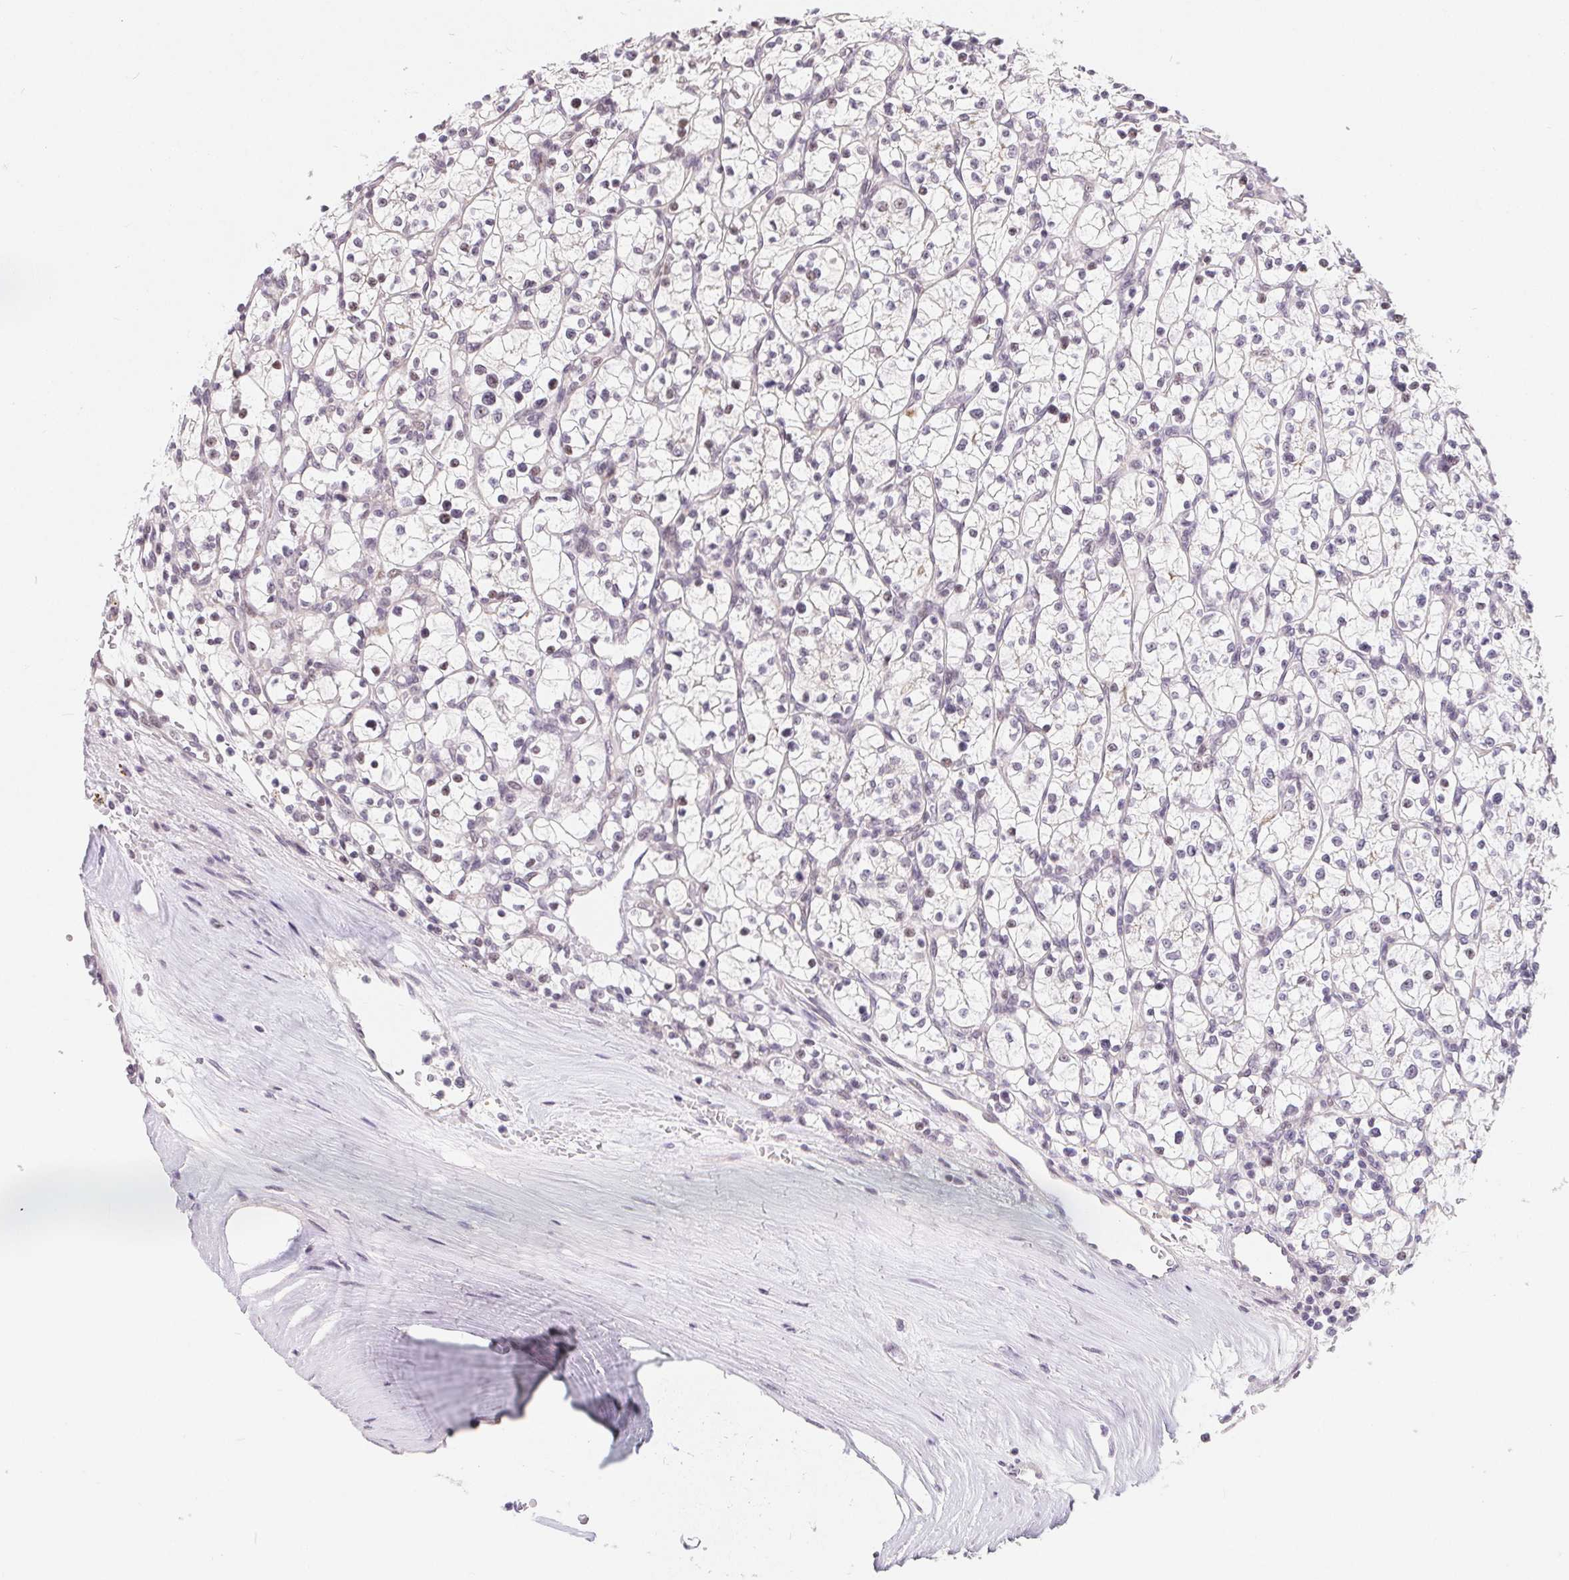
{"staining": {"intensity": "negative", "quantity": "none", "location": "none"}, "tissue": "renal cancer", "cell_type": "Tumor cells", "image_type": "cancer", "snomed": [{"axis": "morphology", "description": "Adenocarcinoma, NOS"}, {"axis": "topography", "description": "Kidney"}], "caption": "Immunohistochemical staining of human renal cancer displays no significant expression in tumor cells.", "gene": "LCA5L", "patient": {"sex": "female", "age": 64}}